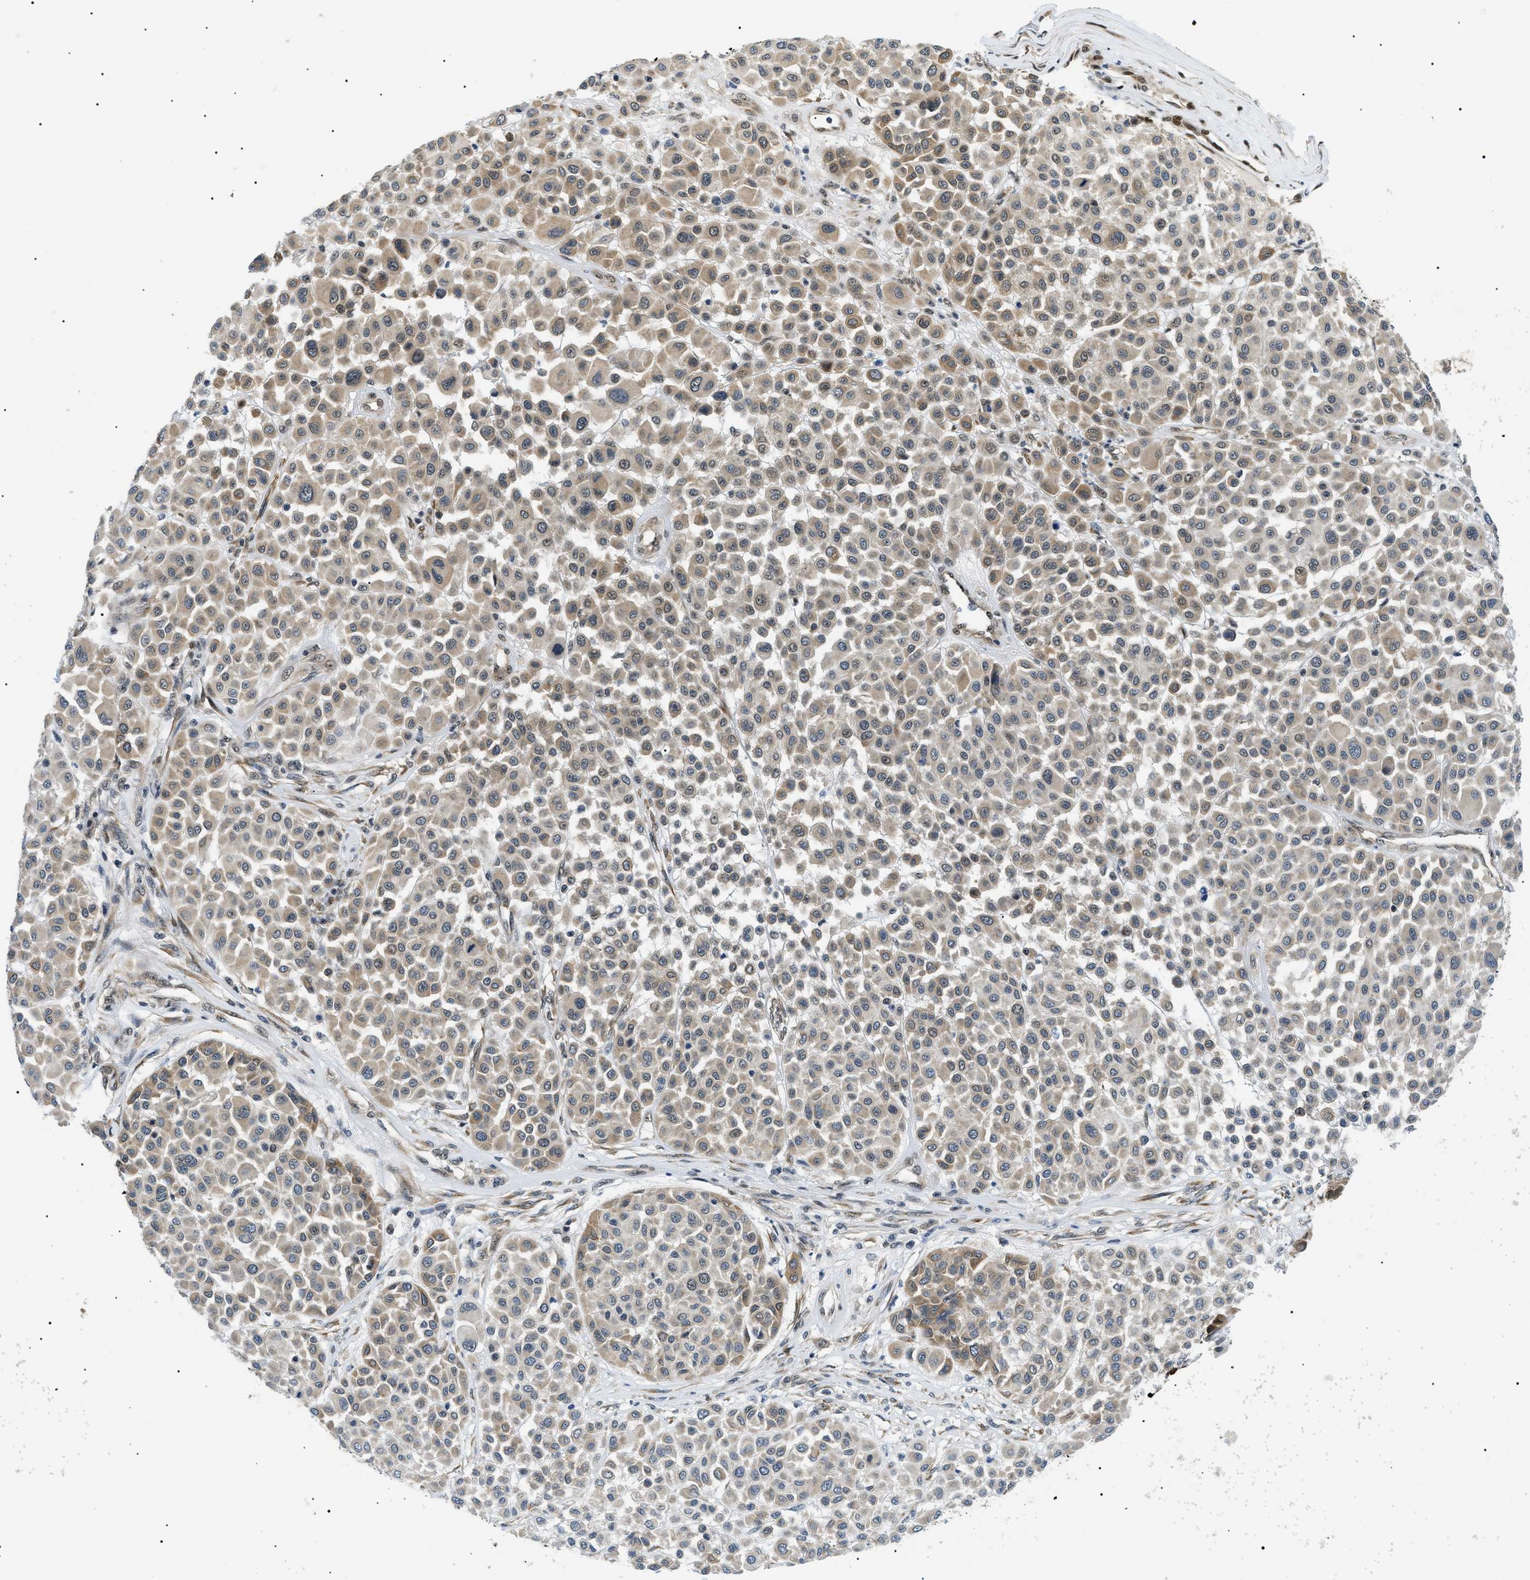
{"staining": {"intensity": "weak", "quantity": ">75%", "location": "cytoplasmic/membranous,nuclear"}, "tissue": "melanoma", "cell_type": "Tumor cells", "image_type": "cancer", "snomed": [{"axis": "morphology", "description": "Malignant melanoma, Metastatic site"}, {"axis": "topography", "description": "Soft tissue"}], "caption": "About >75% of tumor cells in melanoma show weak cytoplasmic/membranous and nuclear protein expression as visualized by brown immunohistochemical staining.", "gene": "CWC25", "patient": {"sex": "male", "age": 41}}